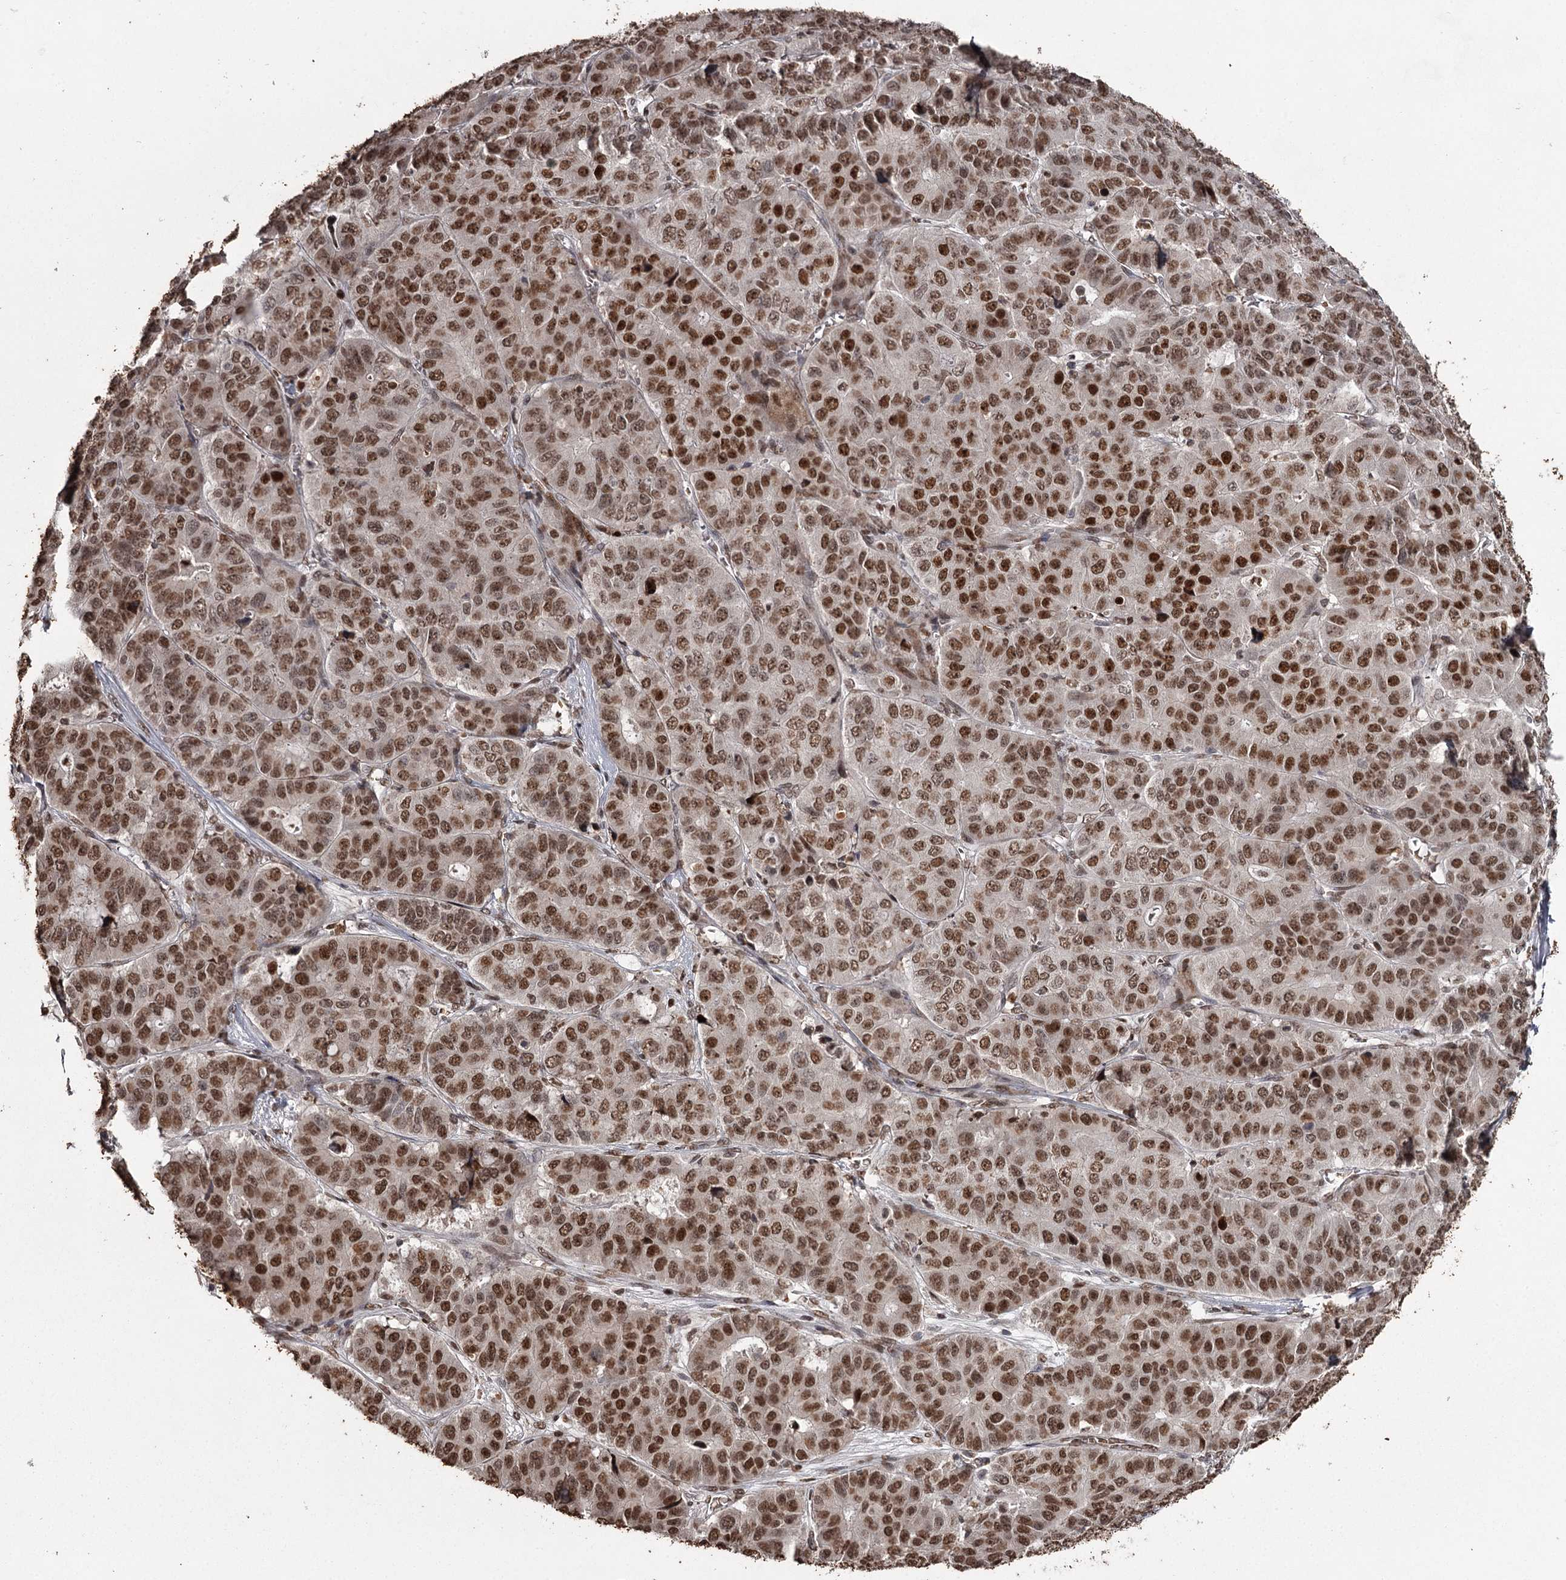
{"staining": {"intensity": "strong", "quantity": ">75%", "location": "nuclear"}, "tissue": "pancreatic cancer", "cell_type": "Tumor cells", "image_type": "cancer", "snomed": [{"axis": "morphology", "description": "Adenocarcinoma, NOS"}, {"axis": "topography", "description": "Pancreas"}], "caption": "Pancreatic cancer (adenocarcinoma) was stained to show a protein in brown. There is high levels of strong nuclear staining in about >75% of tumor cells.", "gene": "THYN1", "patient": {"sex": "male", "age": 50}}